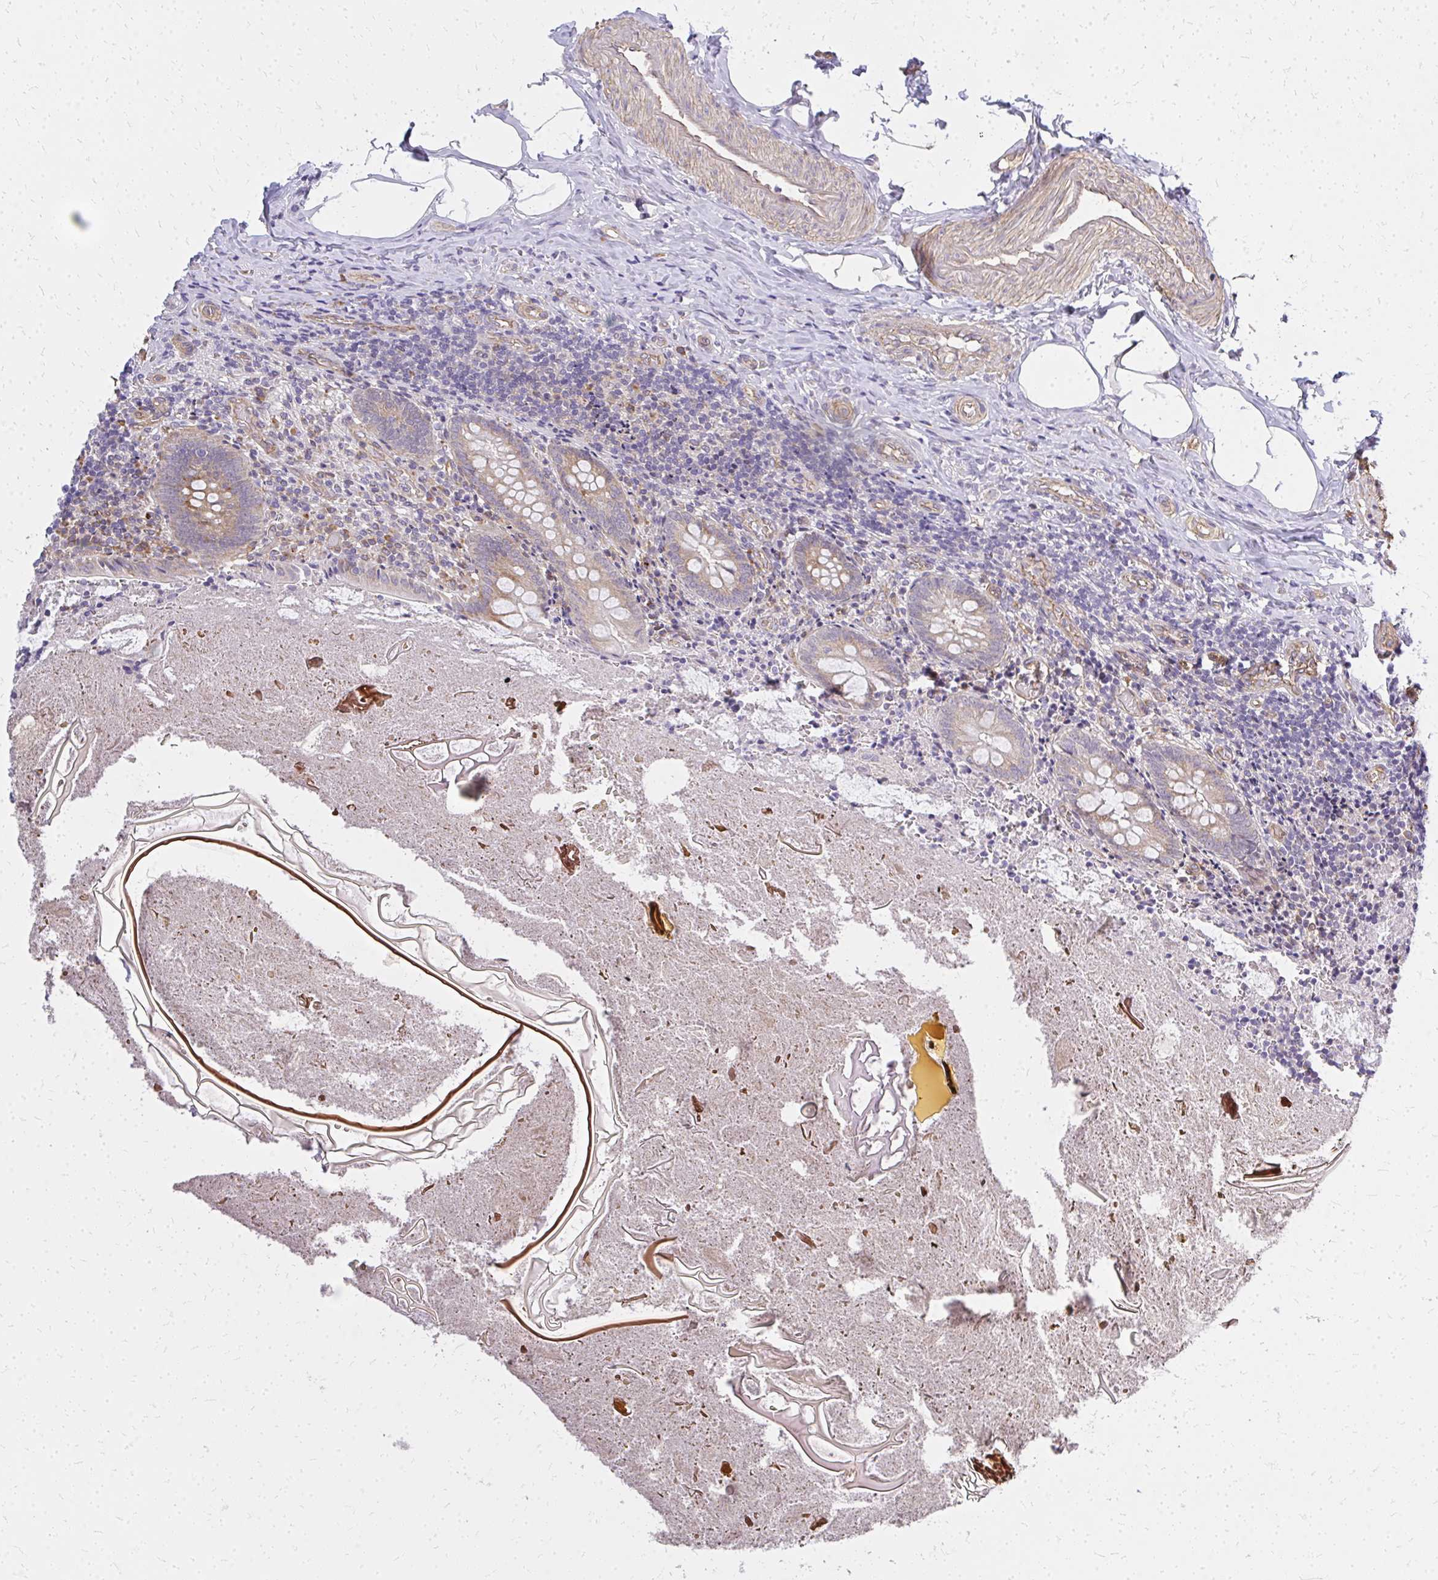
{"staining": {"intensity": "moderate", "quantity": "25%-75%", "location": "cytoplasmic/membranous"}, "tissue": "appendix", "cell_type": "Glandular cells", "image_type": "normal", "snomed": [{"axis": "morphology", "description": "Normal tissue, NOS"}, {"axis": "topography", "description": "Appendix"}], "caption": "Protein expression by immunohistochemistry (IHC) reveals moderate cytoplasmic/membranous expression in about 25%-75% of glandular cells in normal appendix.", "gene": "ENSG00000258472", "patient": {"sex": "female", "age": 17}}